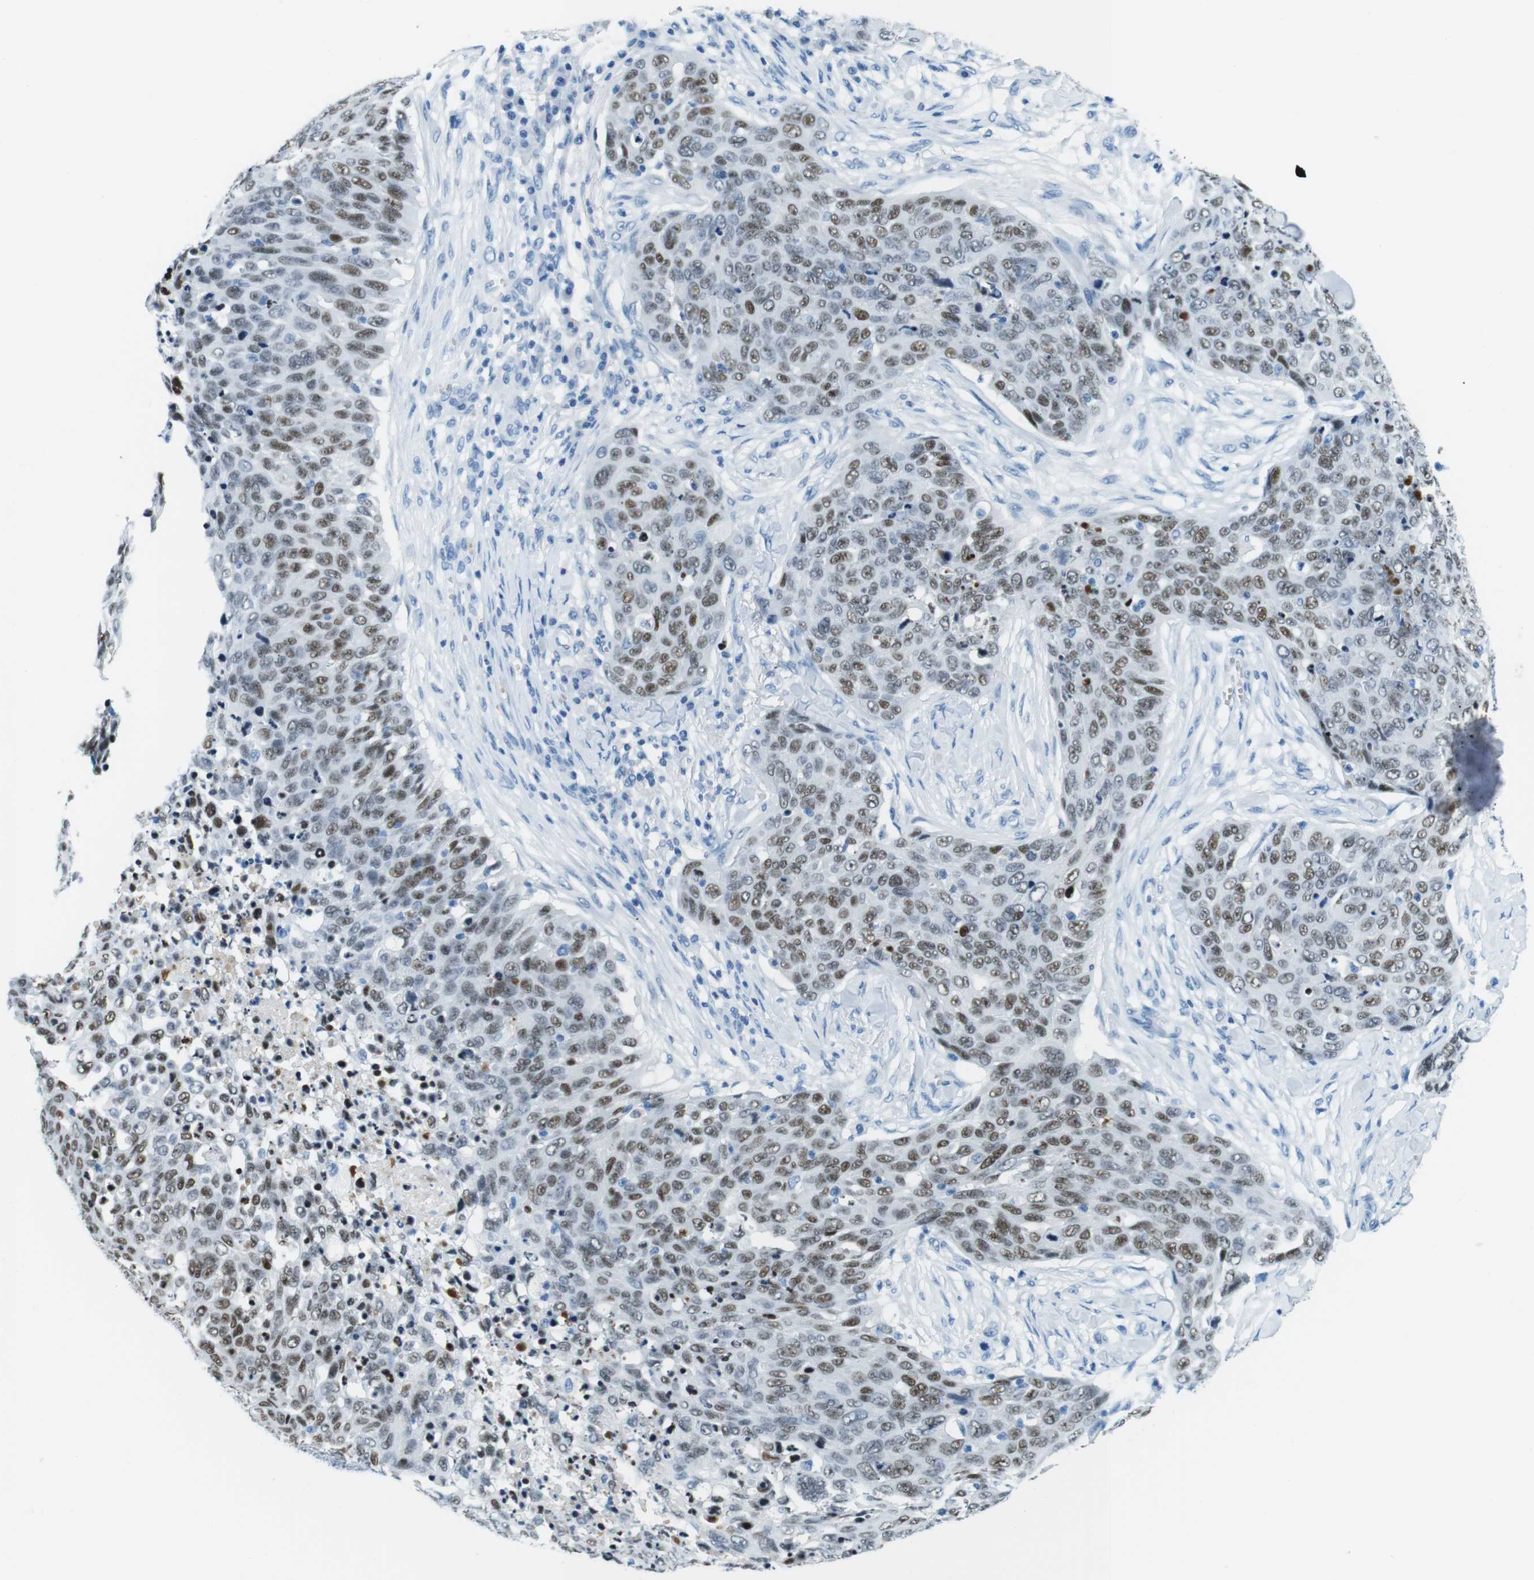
{"staining": {"intensity": "moderate", "quantity": ">75%", "location": "nuclear"}, "tissue": "skin cancer", "cell_type": "Tumor cells", "image_type": "cancer", "snomed": [{"axis": "morphology", "description": "Squamous cell carcinoma in situ, NOS"}, {"axis": "morphology", "description": "Squamous cell carcinoma, NOS"}, {"axis": "topography", "description": "Skin"}], "caption": "The photomicrograph exhibits staining of skin cancer (squamous cell carcinoma), revealing moderate nuclear protein staining (brown color) within tumor cells. Nuclei are stained in blue.", "gene": "TFAP2C", "patient": {"sex": "male", "age": 93}}